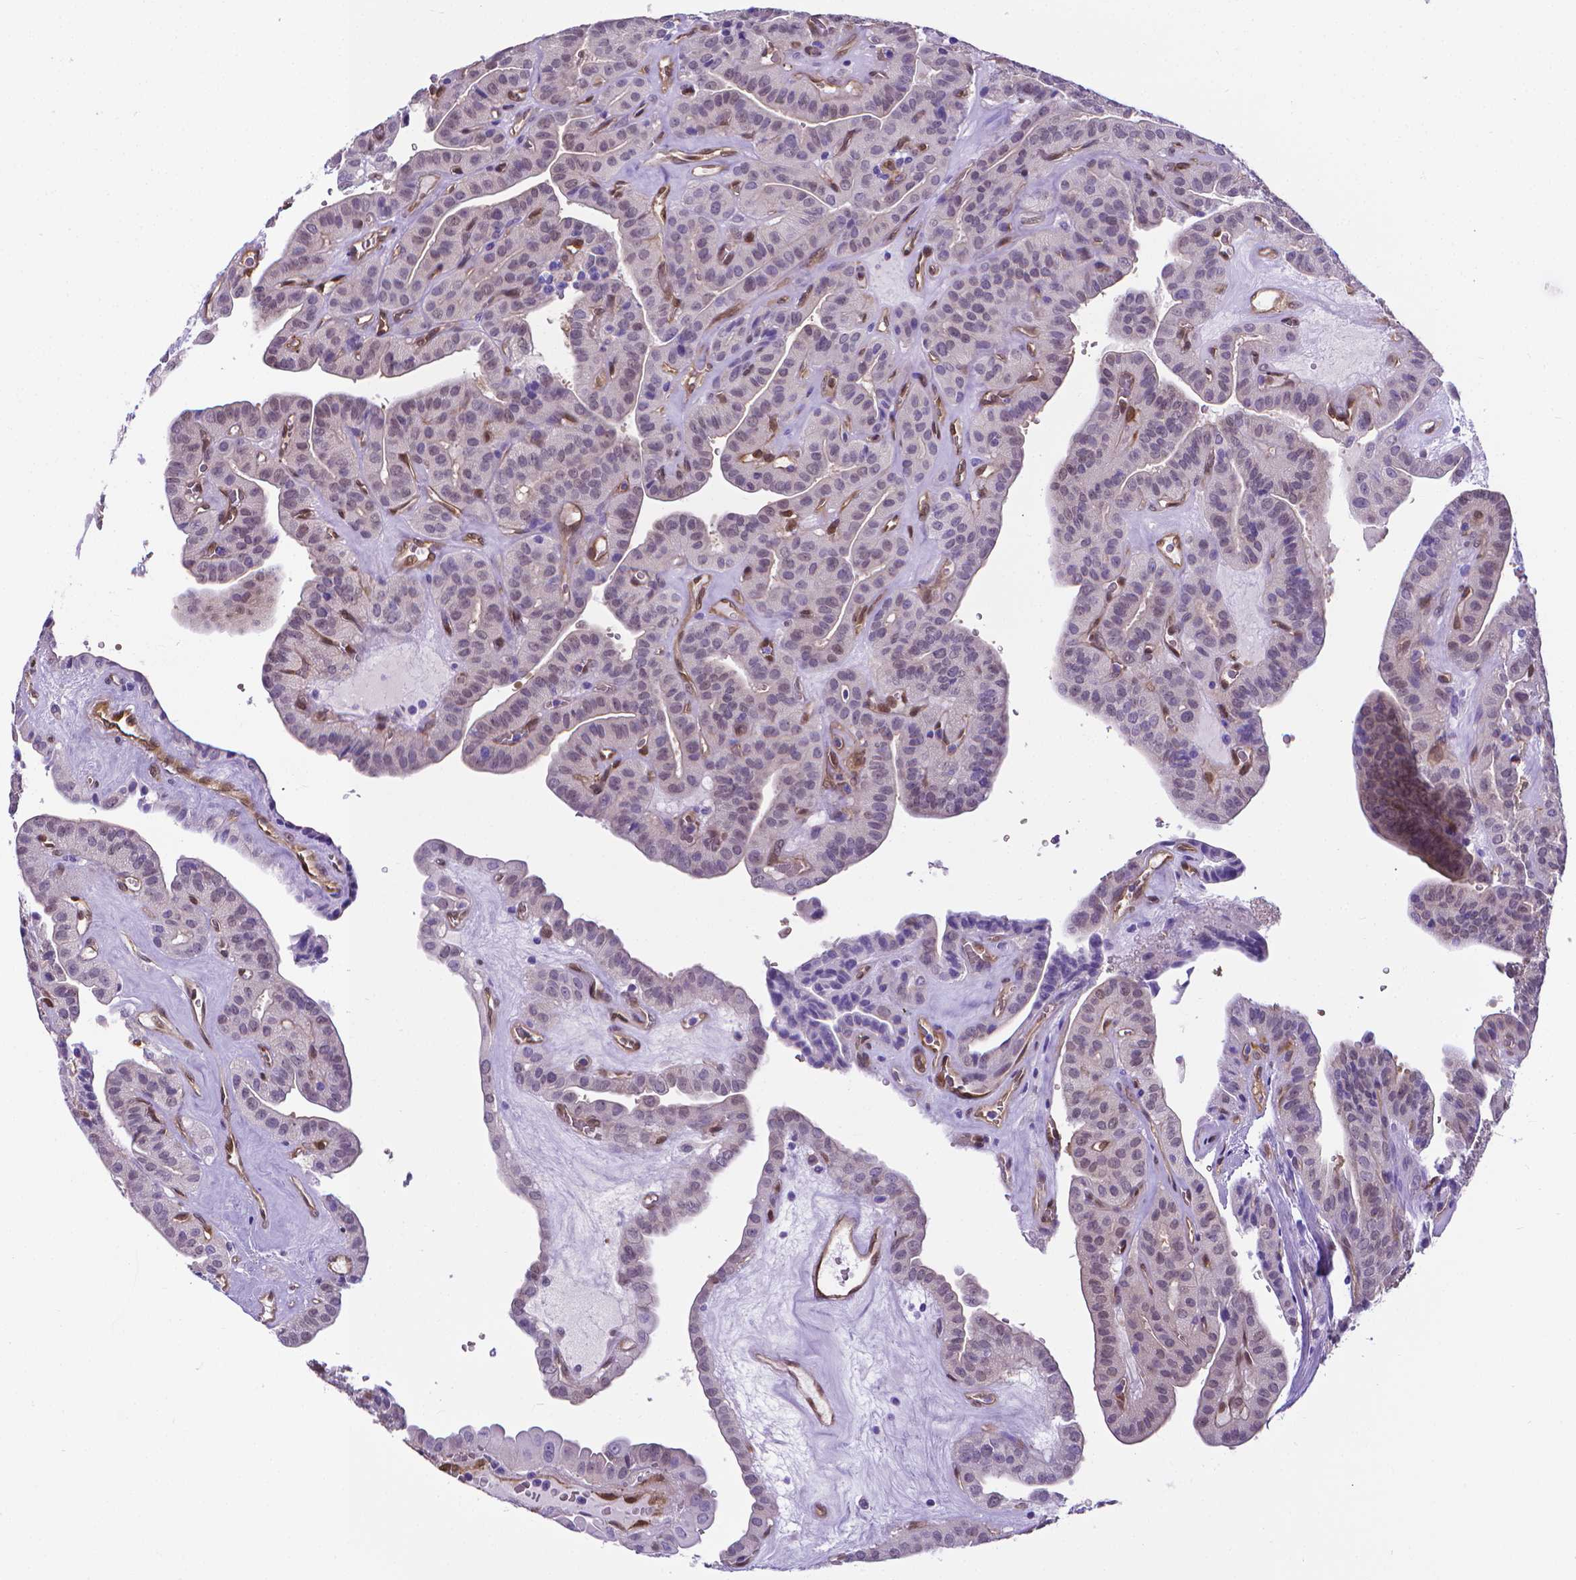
{"staining": {"intensity": "negative", "quantity": "none", "location": "none"}, "tissue": "thyroid cancer", "cell_type": "Tumor cells", "image_type": "cancer", "snomed": [{"axis": "morphology", "description": "Papillary adenocarcinoma, NOS"}, {"axis": "topography", "description": "Thyroid gland"}], "caption": "DAB immunohistochemical staining of human thyroid papillary adenocarcinoma shows no significant positivity in tumor cells.", "gene": "CLIC4", "patient": {"sex": "male", "age": 52}}